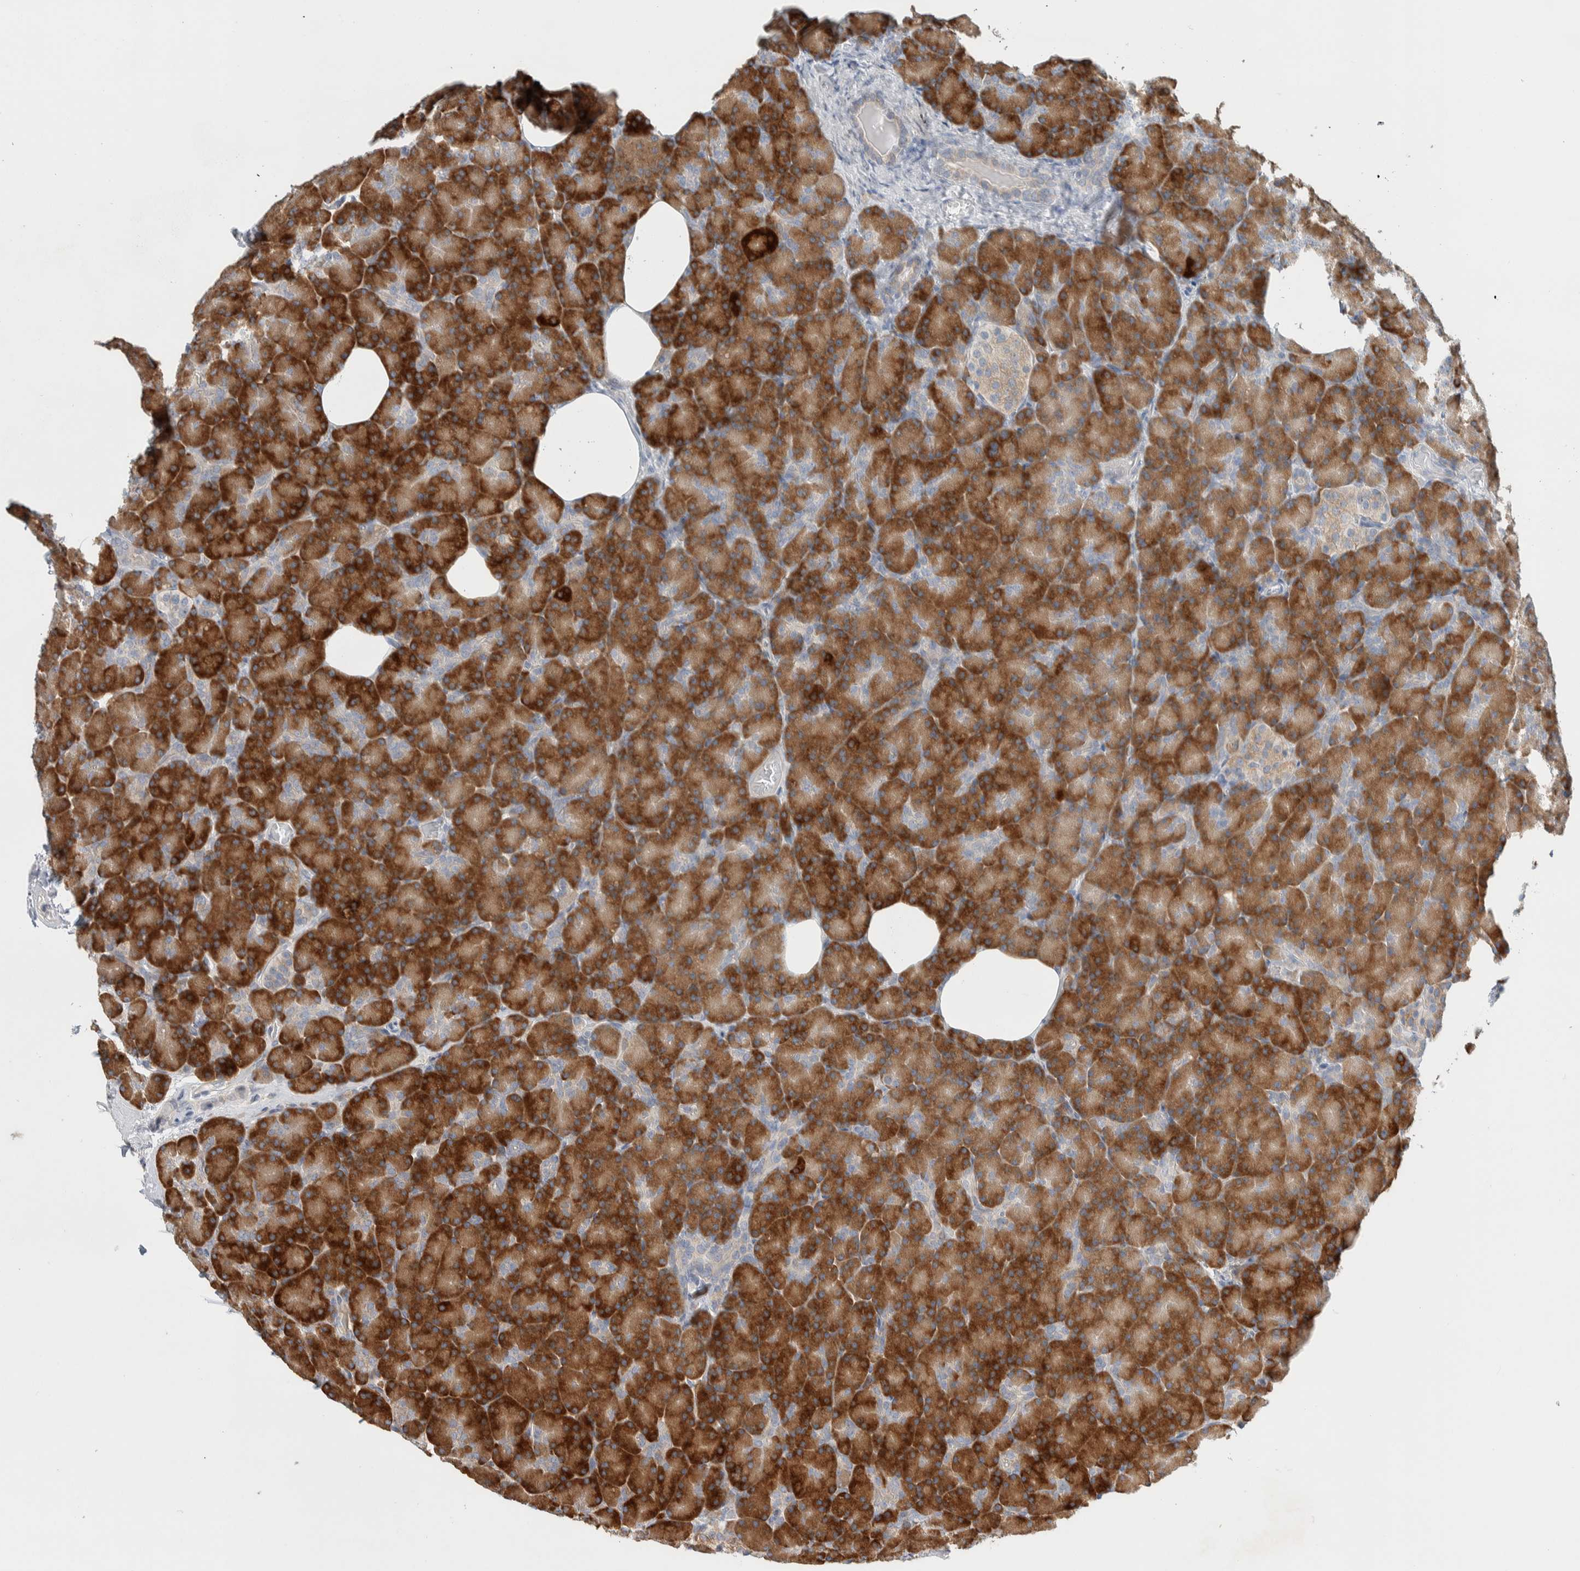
{"staining": {"intensity": "strong", "quantity": ">75%", "location": "cytoplasmic/membranous"}, "tissue": "pancreas", "cell_type": "Exocrine glandular cells", "image_type": "normal", "snomed": [{"axis": "morphology", "description": "Normal tissue, NOS"}, {"axis": "topography", "description": "Pancreas"}], "caption": "Strong cytoplasmic/membranous protein positivity is present in about >75% of exocrine glandular cells in pancreas. (DAB (3,3'-diaminobenzidine) IHC, brown staining for protein, blue staining for nuclei).", "gene": "ADCY8", "patient": {"sex": "female", "age": 43}}